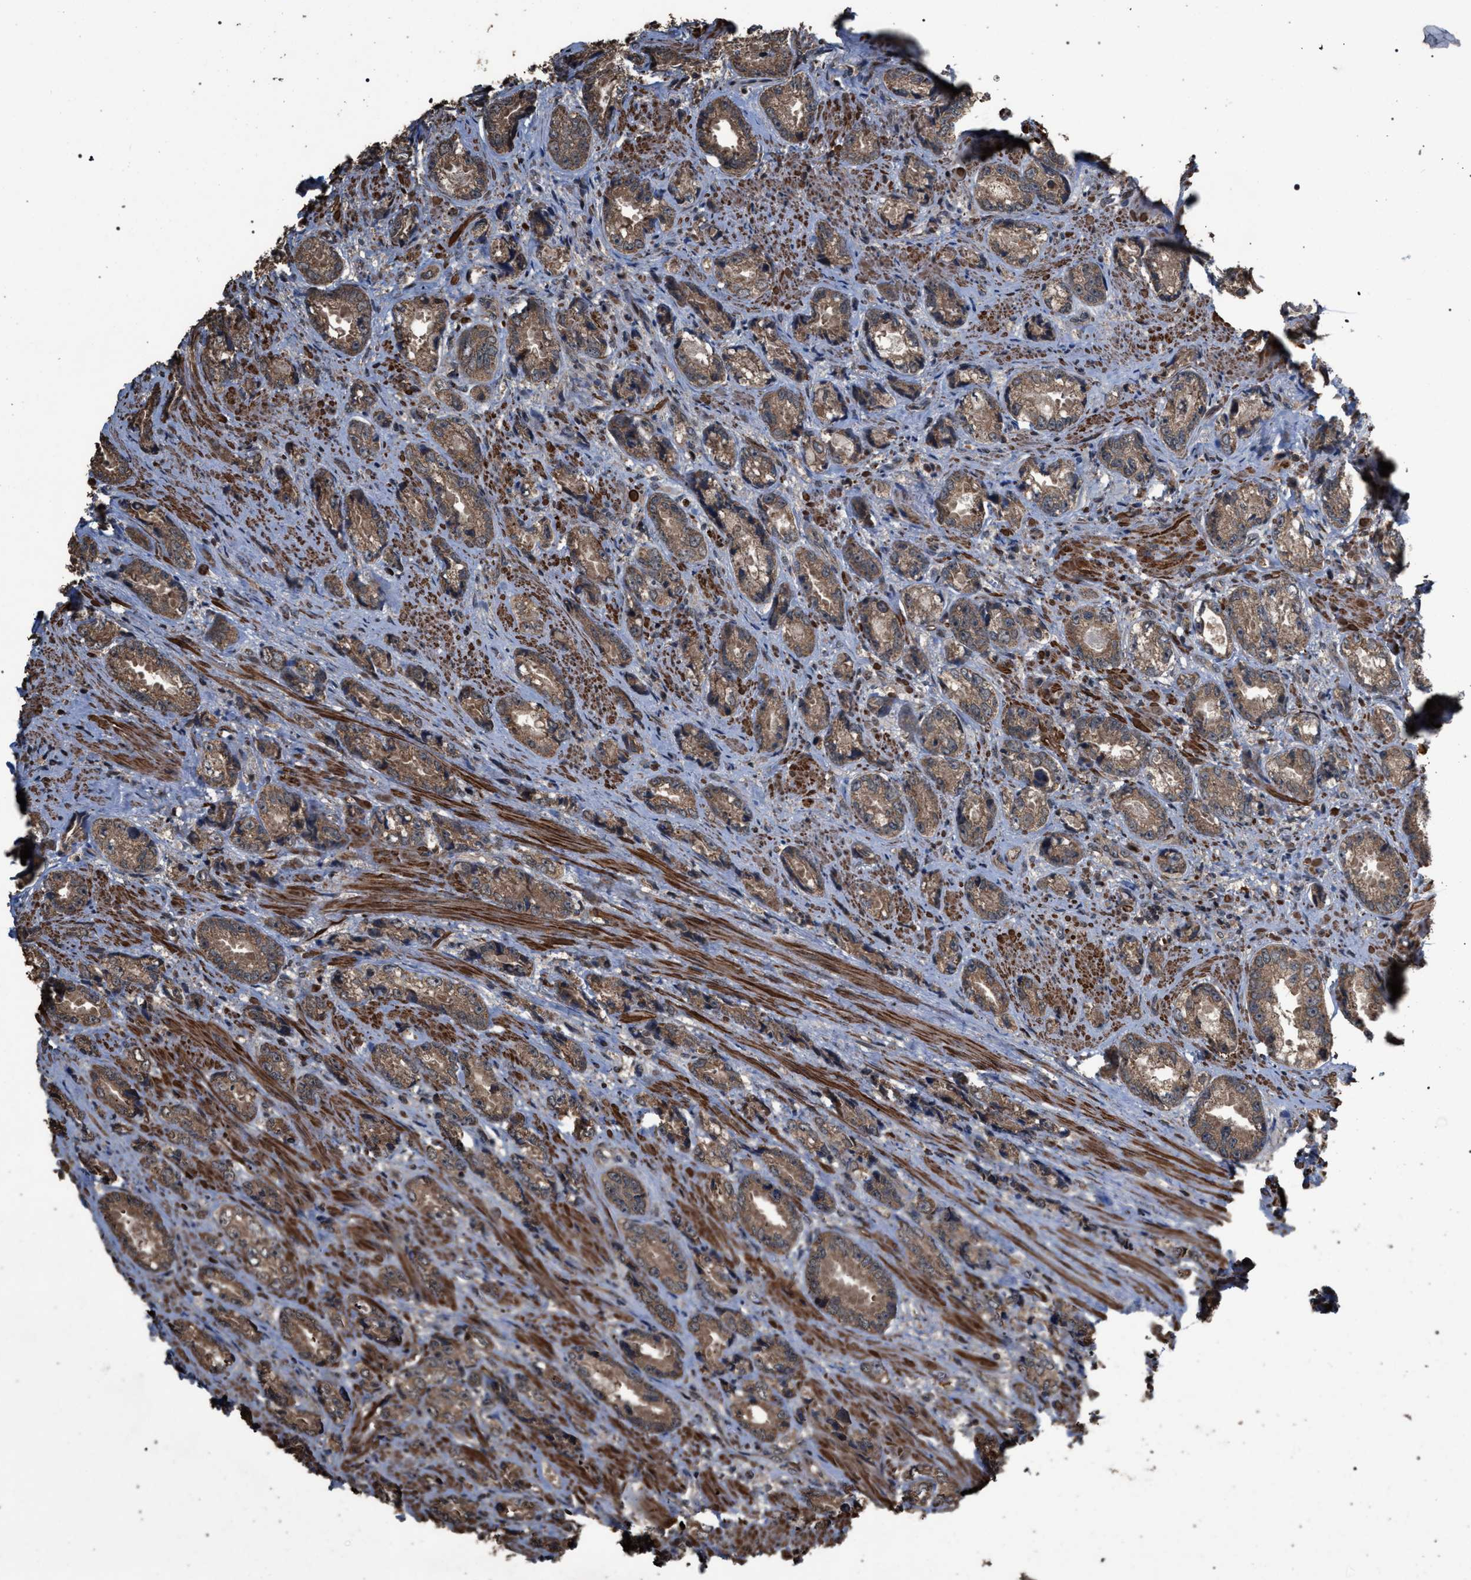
{"staining": {"intensity": "moderate", "quantity": ">75%", "location": "cytoplasmic/membranous"}, "tissue": "prostate cancer", "cell_type": "Tumor cells", "image_type": "cancer", "snomed": [{"axis": "morphology", "description": "Adenocarcinoma, High grade"}, {"axis": "topography", "description": "Prostate"}], "caption": "This is an image of immunohistochemistry staining of prostate cancer (high-grade adenocarcinoma), which shows moderate positivity in the cytoplasmic/membranous of tumor cells.", "gene": "NAA35", "patient": {"sex": "male", "age": 61}}